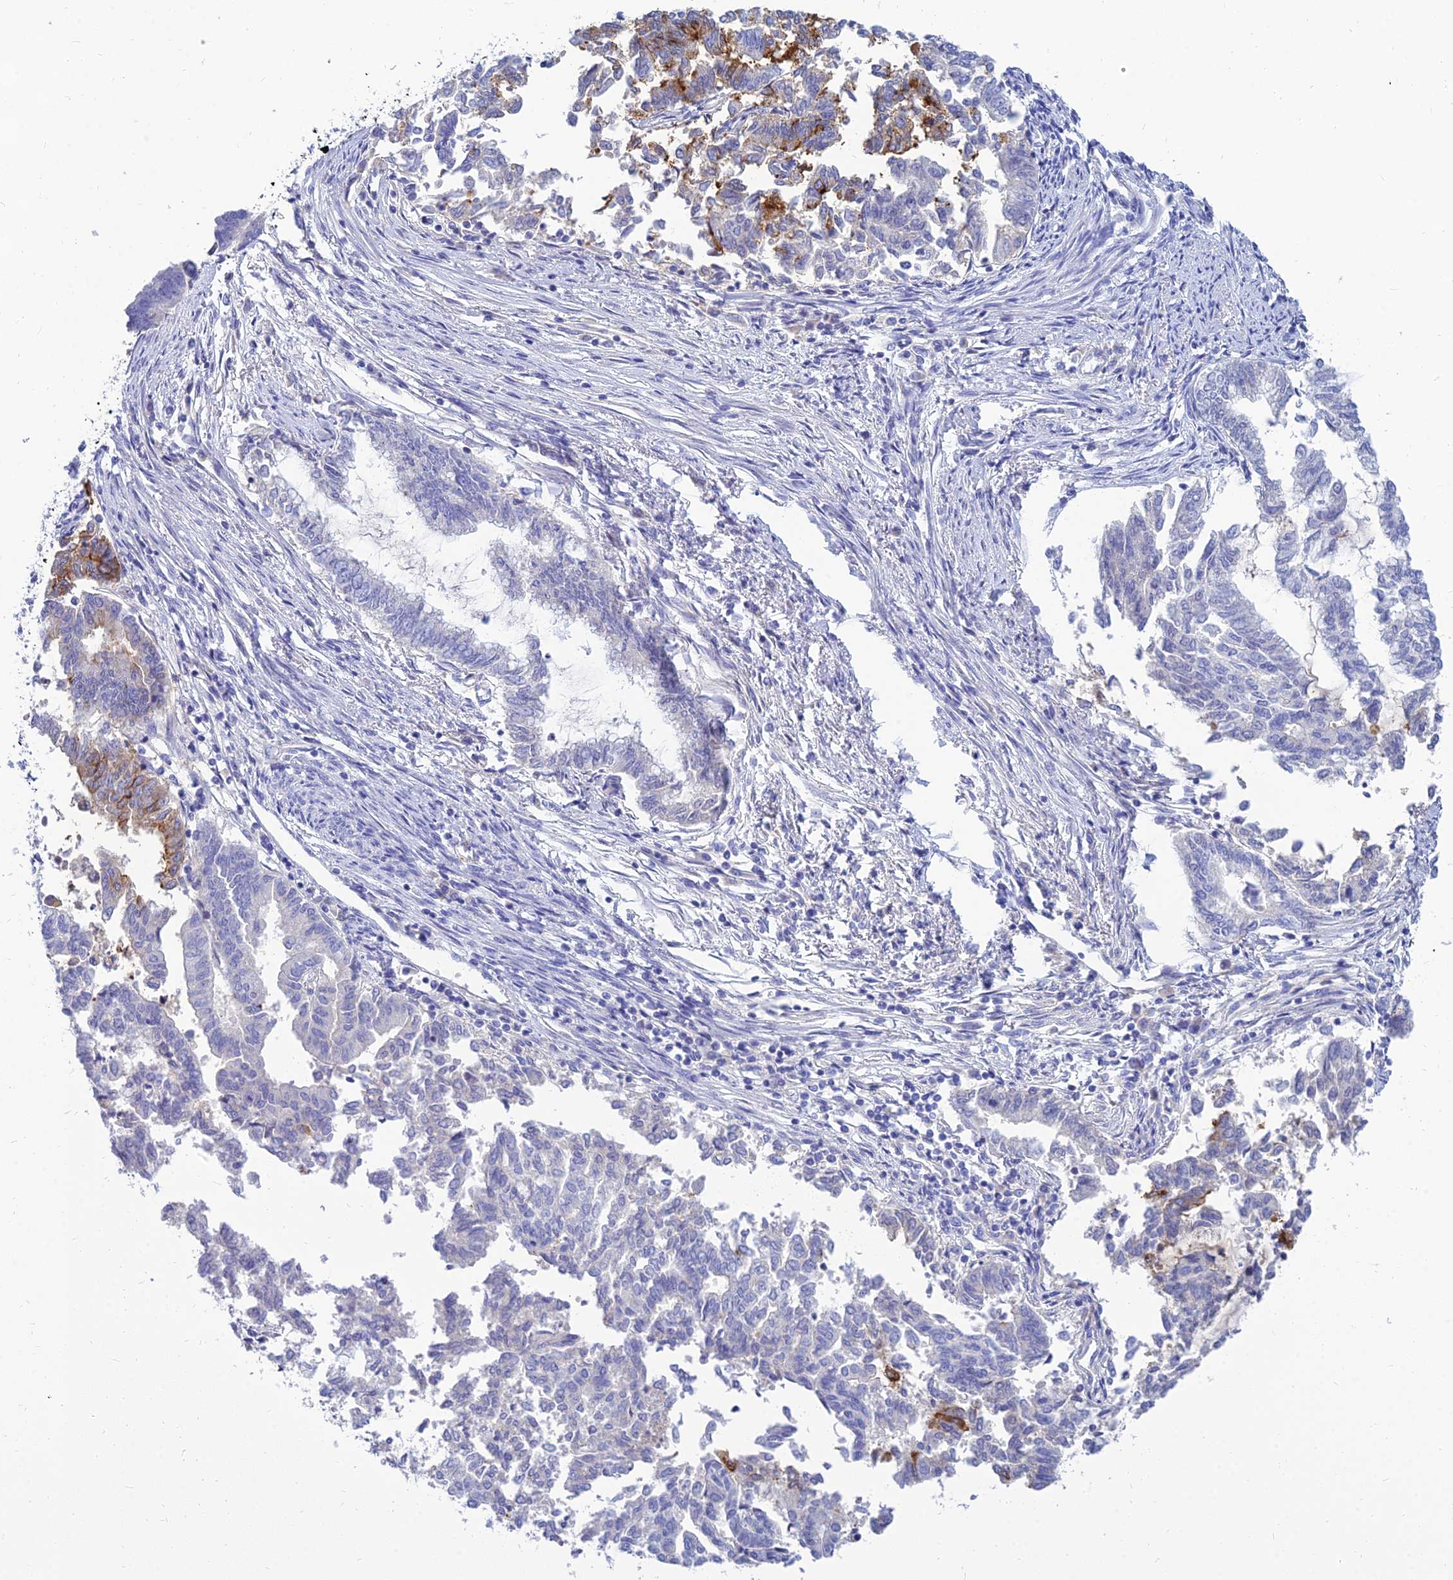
{"staining": {"intensity": "strong", "quantity": "<25%", "location": "cytoplasmic/membranous"}, "tissue": "endometrial cancer", "cell_type": "Tumor cells", "image_type": "cancer", "snomed": [{"axis": "morphology", "description": "Adenocarcinoma, NOS"}, {"axis": "topography", "description": "Endometrium"}], "caption": "This image displays immunohistochemistry (IHC) staining of human endometrial adenocarcinoma, with medium strong cytoplasmic/membranous staining in about <25% of tumor cells.", "gene": "ZNF552", "patient": {"sex": "female", "age": 79}}